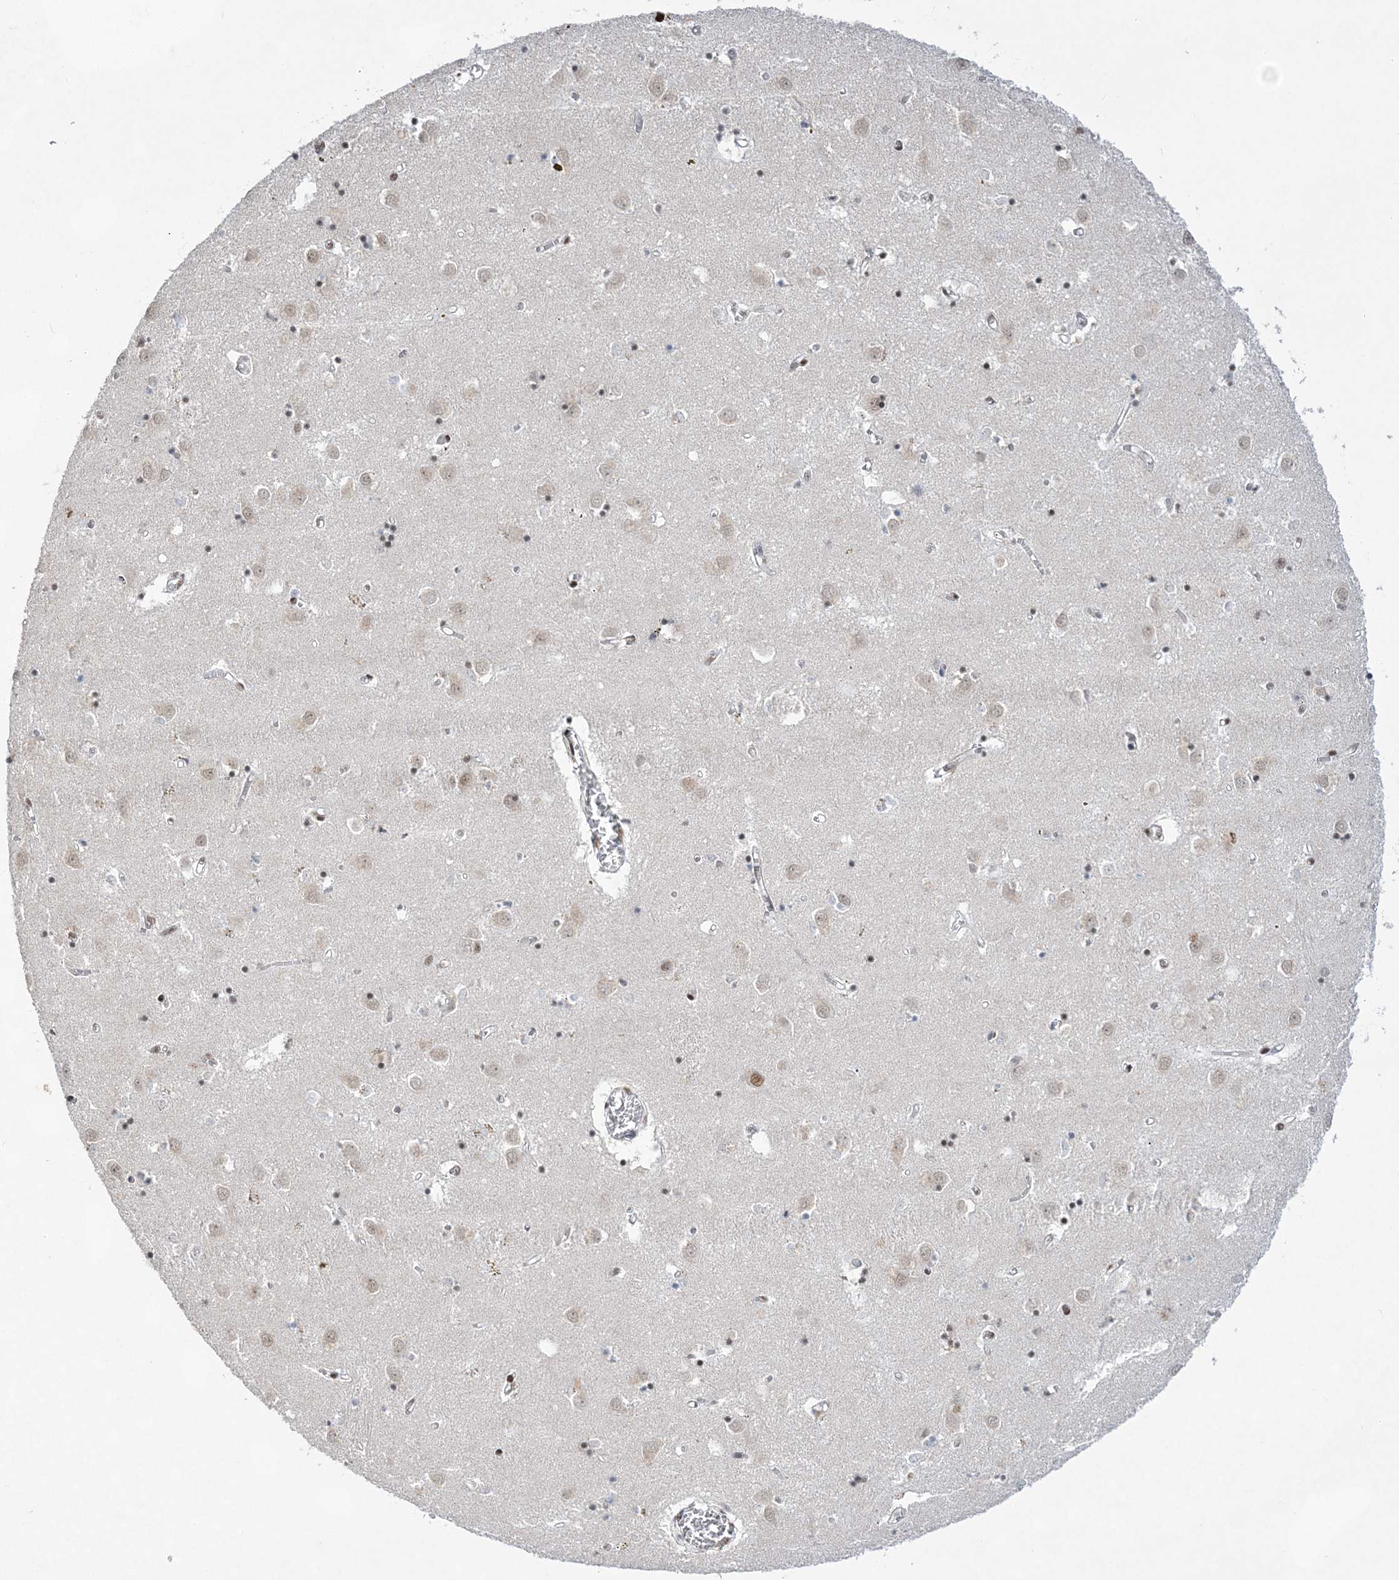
{"staining": {"intensity": "moderate", "quantity": "25%-75%", "location": "nuclear"}, "tissue": "caudate", "cell_type": "Glial cells", "image_type": "normal", "snomed": [{"axis": "morphology", "description": "Normal tissue, NOS"}, {"axis": "topography", "description": "Lateral ventricle wall"}], "caption": "The histopathology image displays a brown stain indicating the presence of a protein in the nuclear of glial cells in caudate.", "gene": "ZBTB7A", "patient": {"sex": "male", "age": 70}}